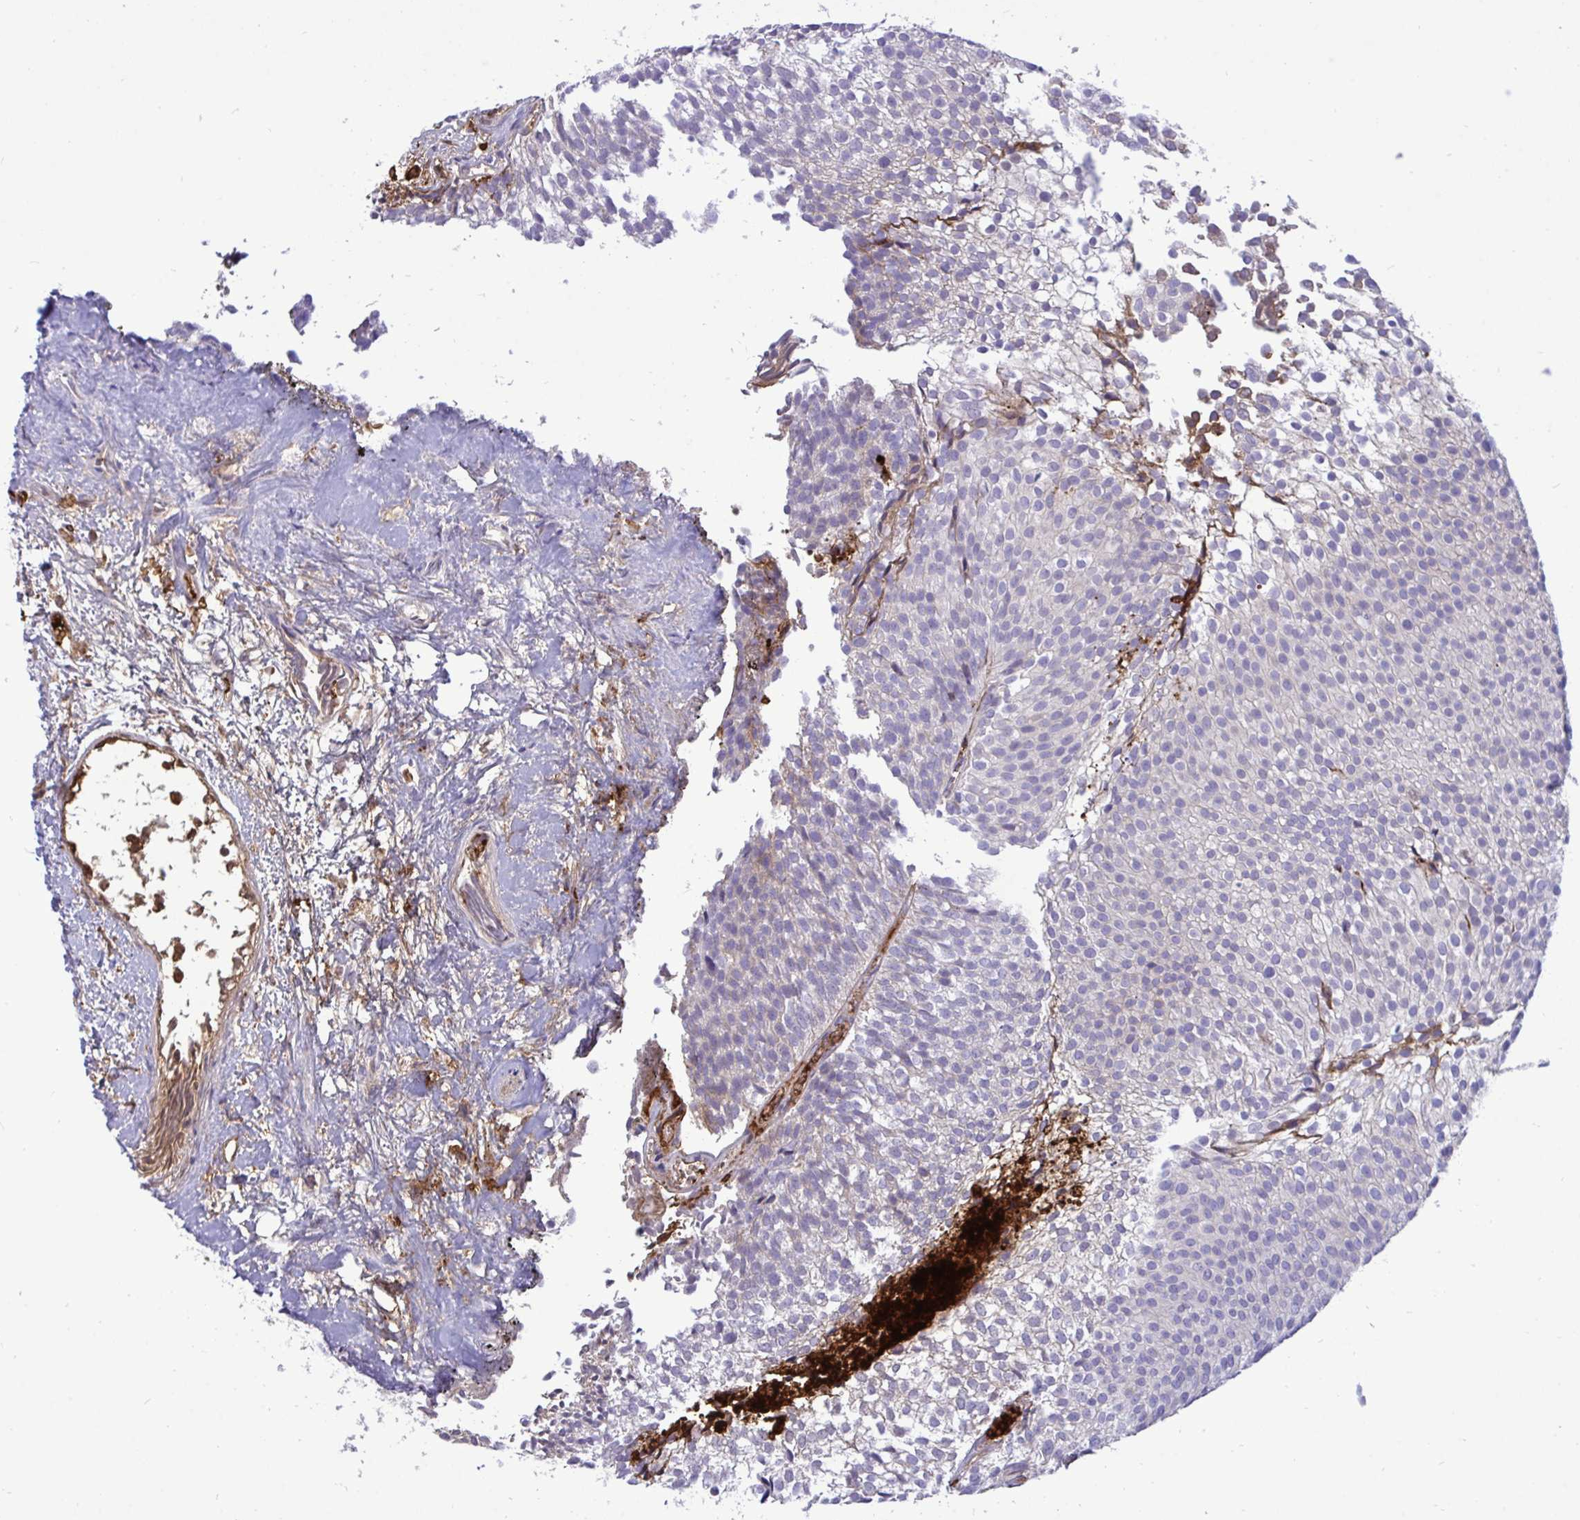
{"staining": {"intensity": "negative", "quantity": "none", "location": "none"}, "tissue": "urothelial cancer", "cell_type": "Tumor cells", "image_type": "cancer", "snomed": [{"axis": "morphology", "description": "Urothelial carcinoma, Low grade"}, {"axis": "topography", "description": "Urinary bladder"}], "caption": "There is no significant staining in tumor cells of urothelial carcinoma (low-grade). (DAB (3,3'-diaminobenzidine) immunohistochemistry (IHC) visualized using brightfield microscopy, high magnification).", "gene": "F2", "patient": {"sex": "male", "age": 91}}